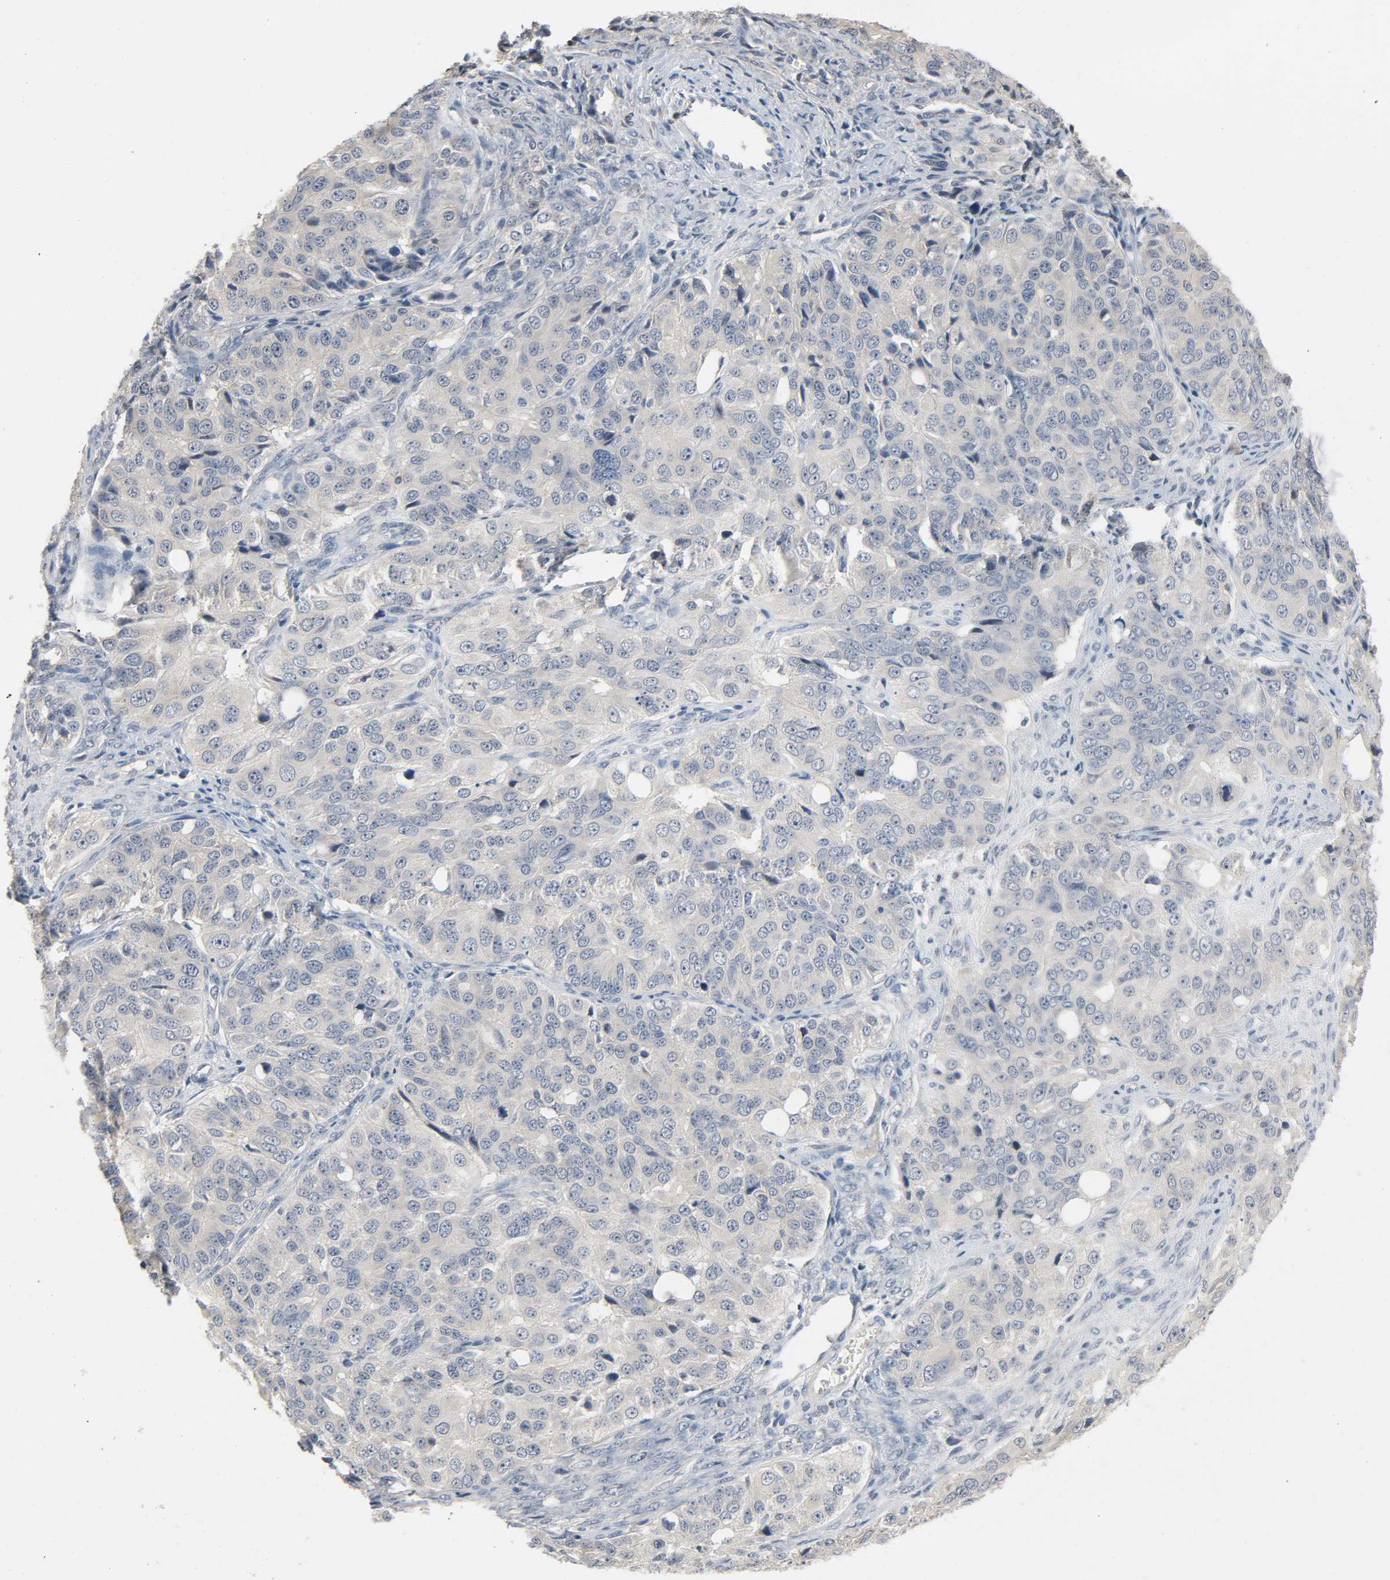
{"staining": {"intensity": "negative", "quantity": "none", "location": "none"}, "tissue": "ovarian cancer", "cell_type": "Tumor cells", "image_type": "cancer", "snomed": [{"axis": "morphology", "description": "Carcinoma, endometroid"}, {"axis": "topography", "description": "Ovary"}], "caption": "Ovarian endometroid carcinoma was stained to show a protein in brown. There is no significant positivity in tumor cells. (DAB (3,3'-diaminobenzidine) immunohistochemistry, high magnification).", "gene": "CD4", "patient": {"sex": "female", "age": 51}}